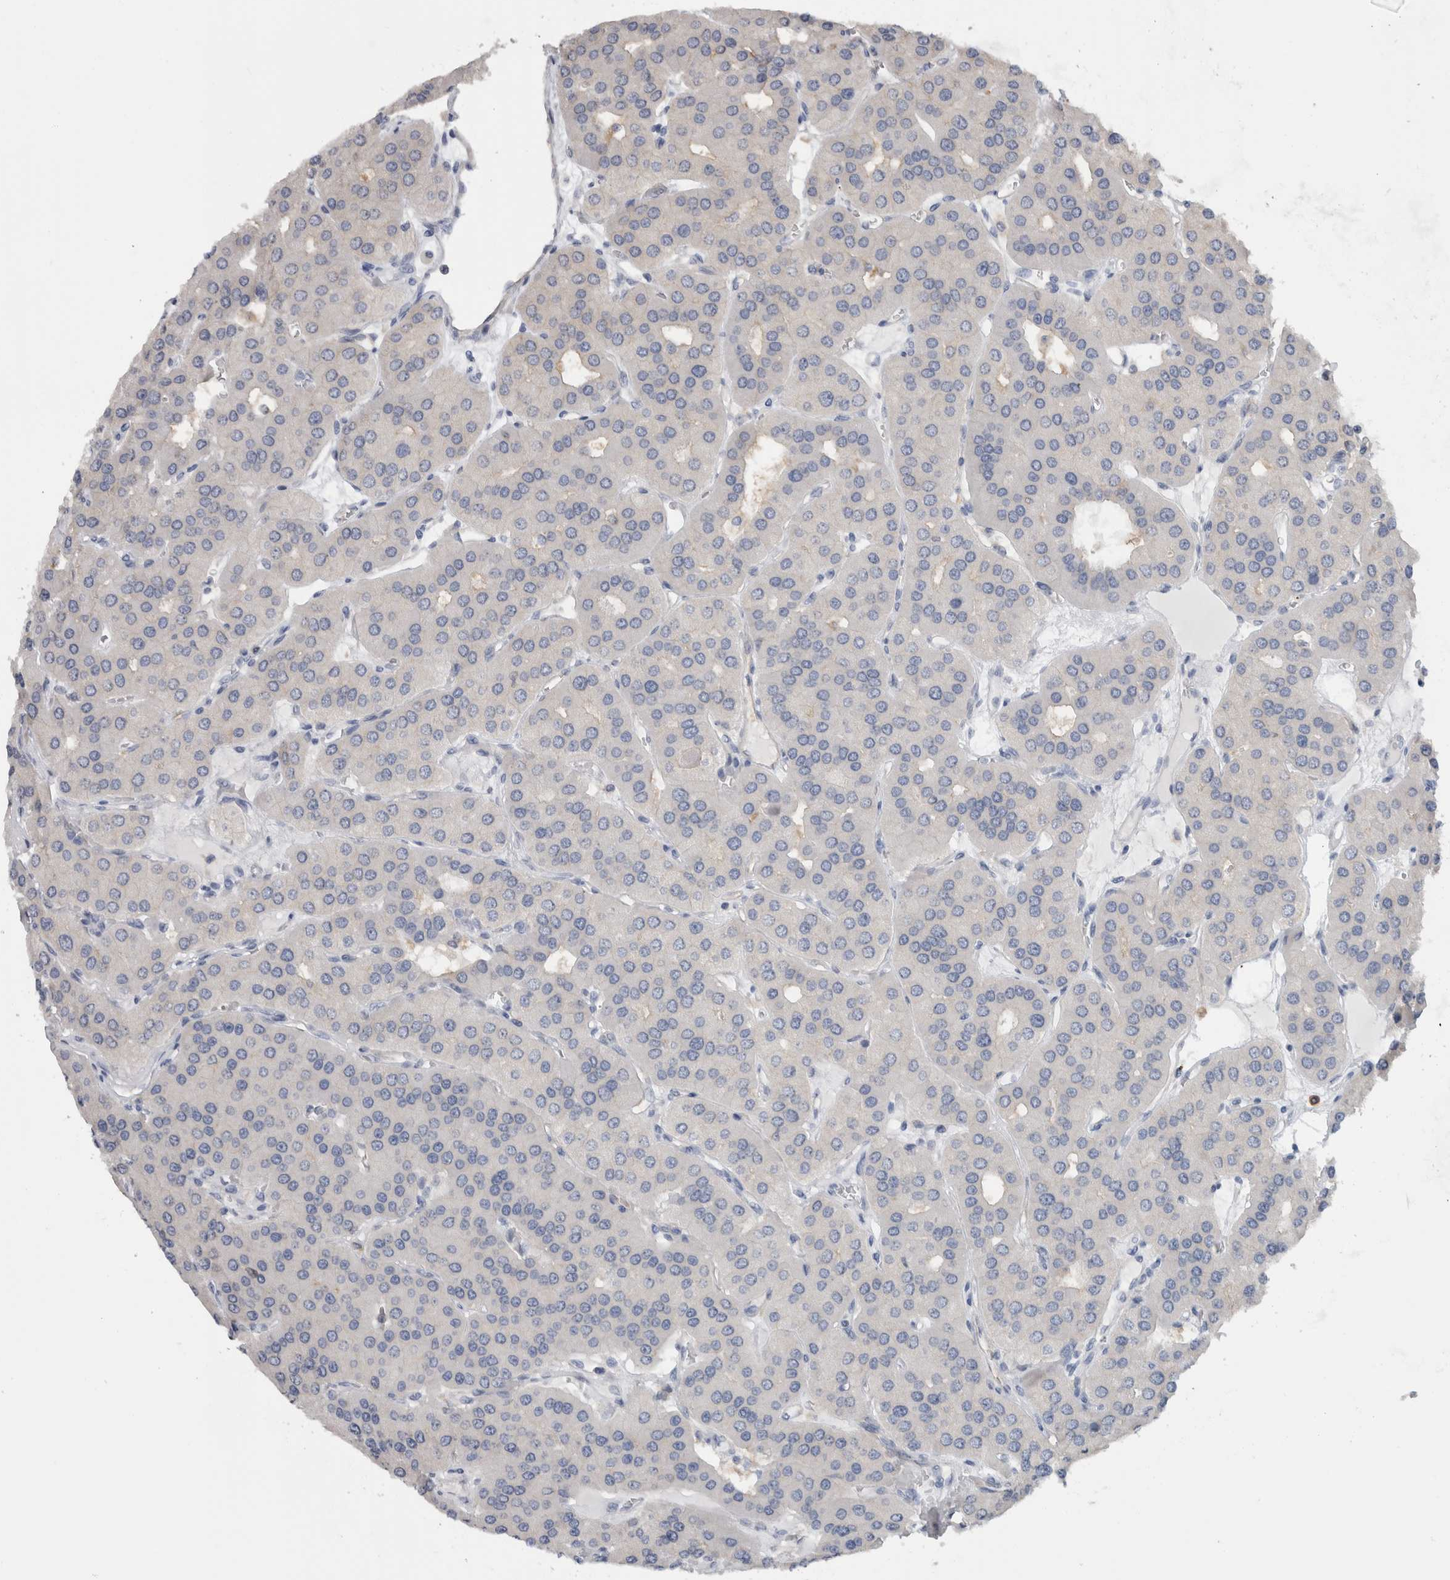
{"staining": {"intensity": "weak", "quantity": "25%-75%", "location": "cytoplasmic/membranous"}, "tissue": "parathyroid gland", "cell_type": "Glandular cells", "image_type": "normal", "snomed": [{"axis": "morphology", "description": "Normal tissue, NOS"}, {"axis": "morphology", "description": "Adenoma, NOS"}, {"axis": "topography", "description": "Parathyroid gland"}], "caption": "This is an image of immunohistochemistry staining of normal parathyroid gland, which shows weak positivity in the cytoplasmic/membranous of glandular cells.", "gene": "SCRN1", "patient": {"sex": "female", "age": 86}}